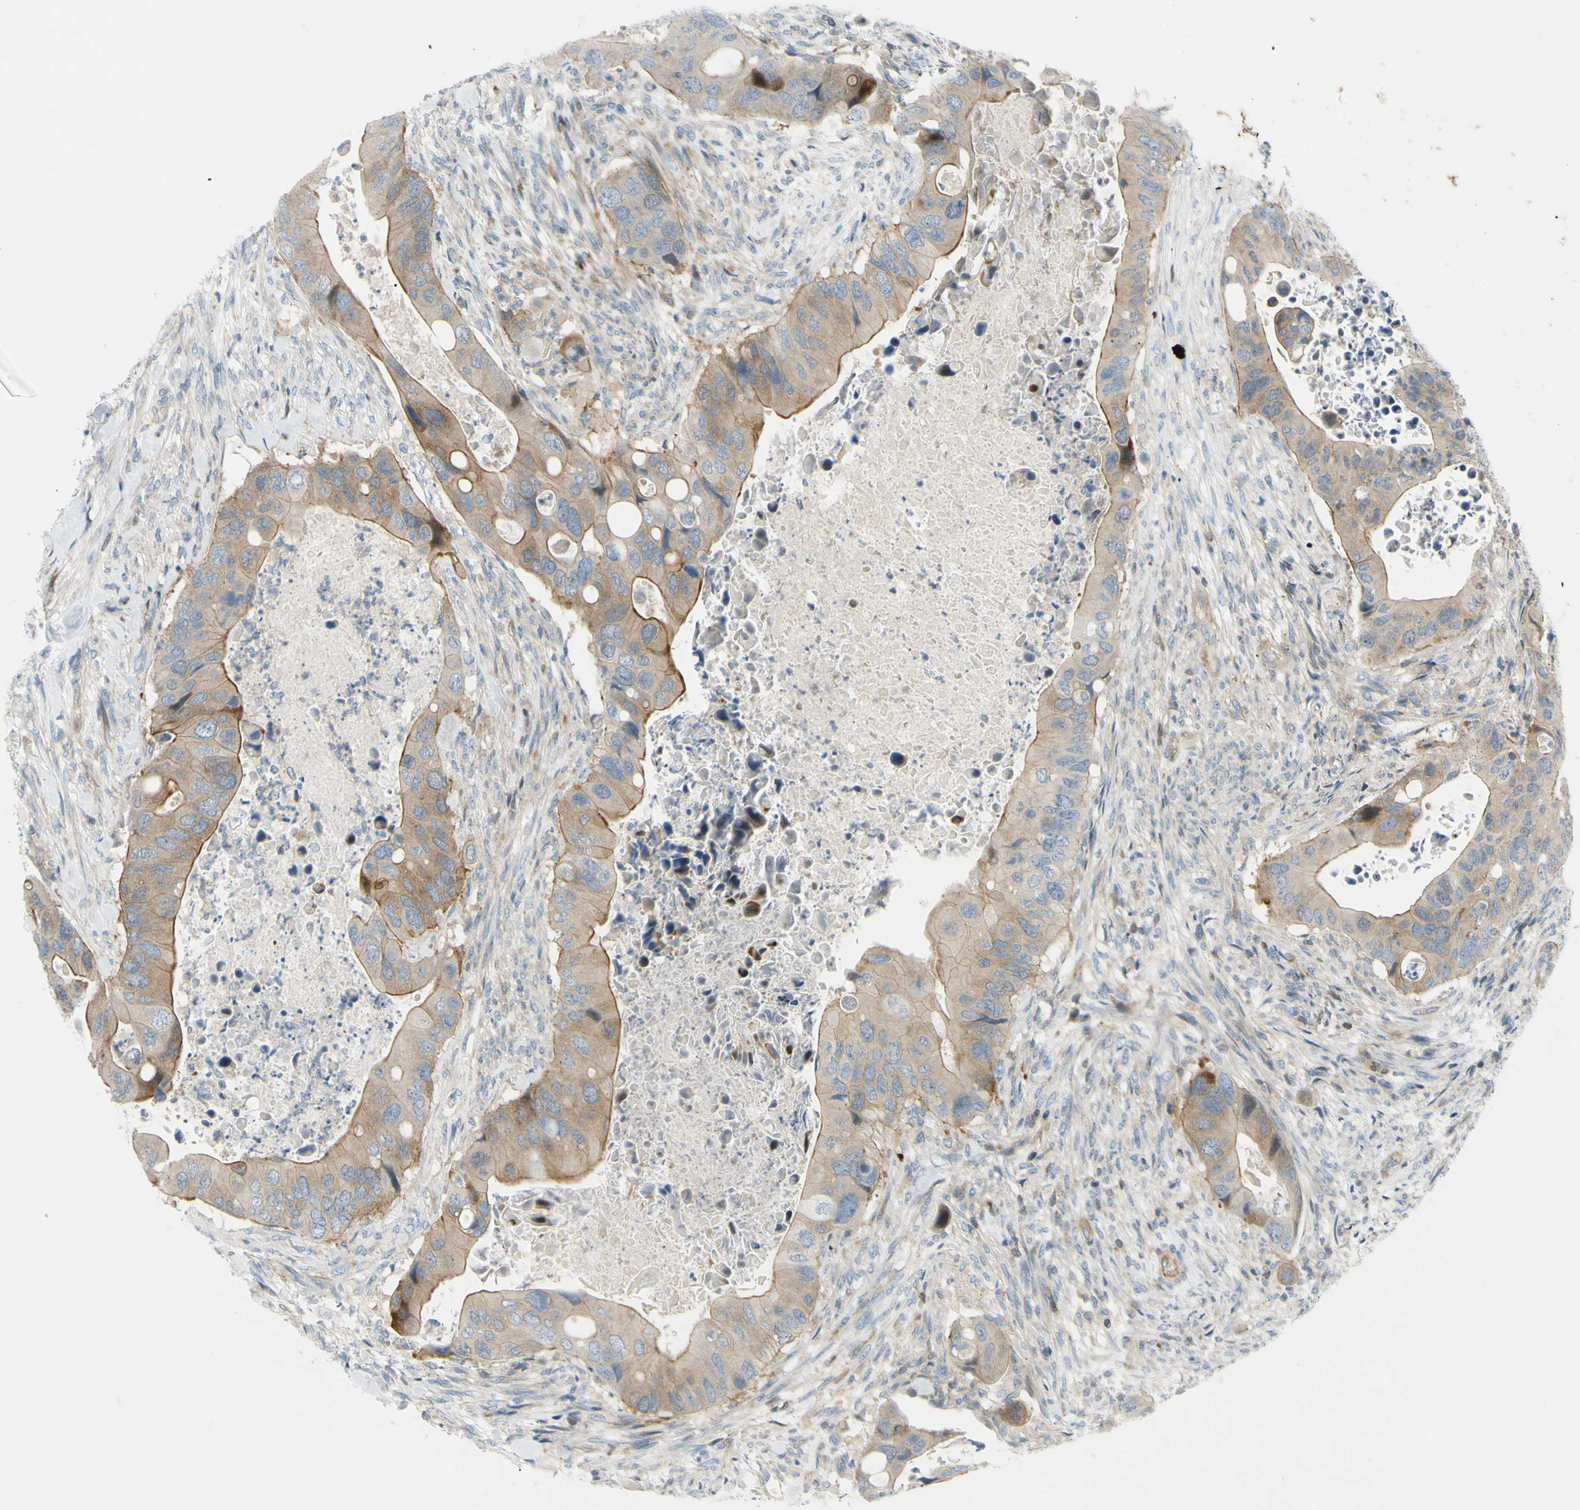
{"staining": {"intensity": "moderate", "quantity": ">75%", "location": "cytoplasmic/membranous"}, "tissue": "colorectal cancer", "cell_type": "Tumor cells", "image_type": "cancer", "snomed": [{"axis": "morphology", "description": "Adenocarcinoma, NOS"}, {"axis": "topography", "description": "Rectum"}], "caption": "Colorectal adenocarcinoma stained for a protein demonstrates moderate cytoplasmic/membranous positivity in tumor cells.", "gene": "PAK2", "patient": {"sex": "female", "age": 57}}